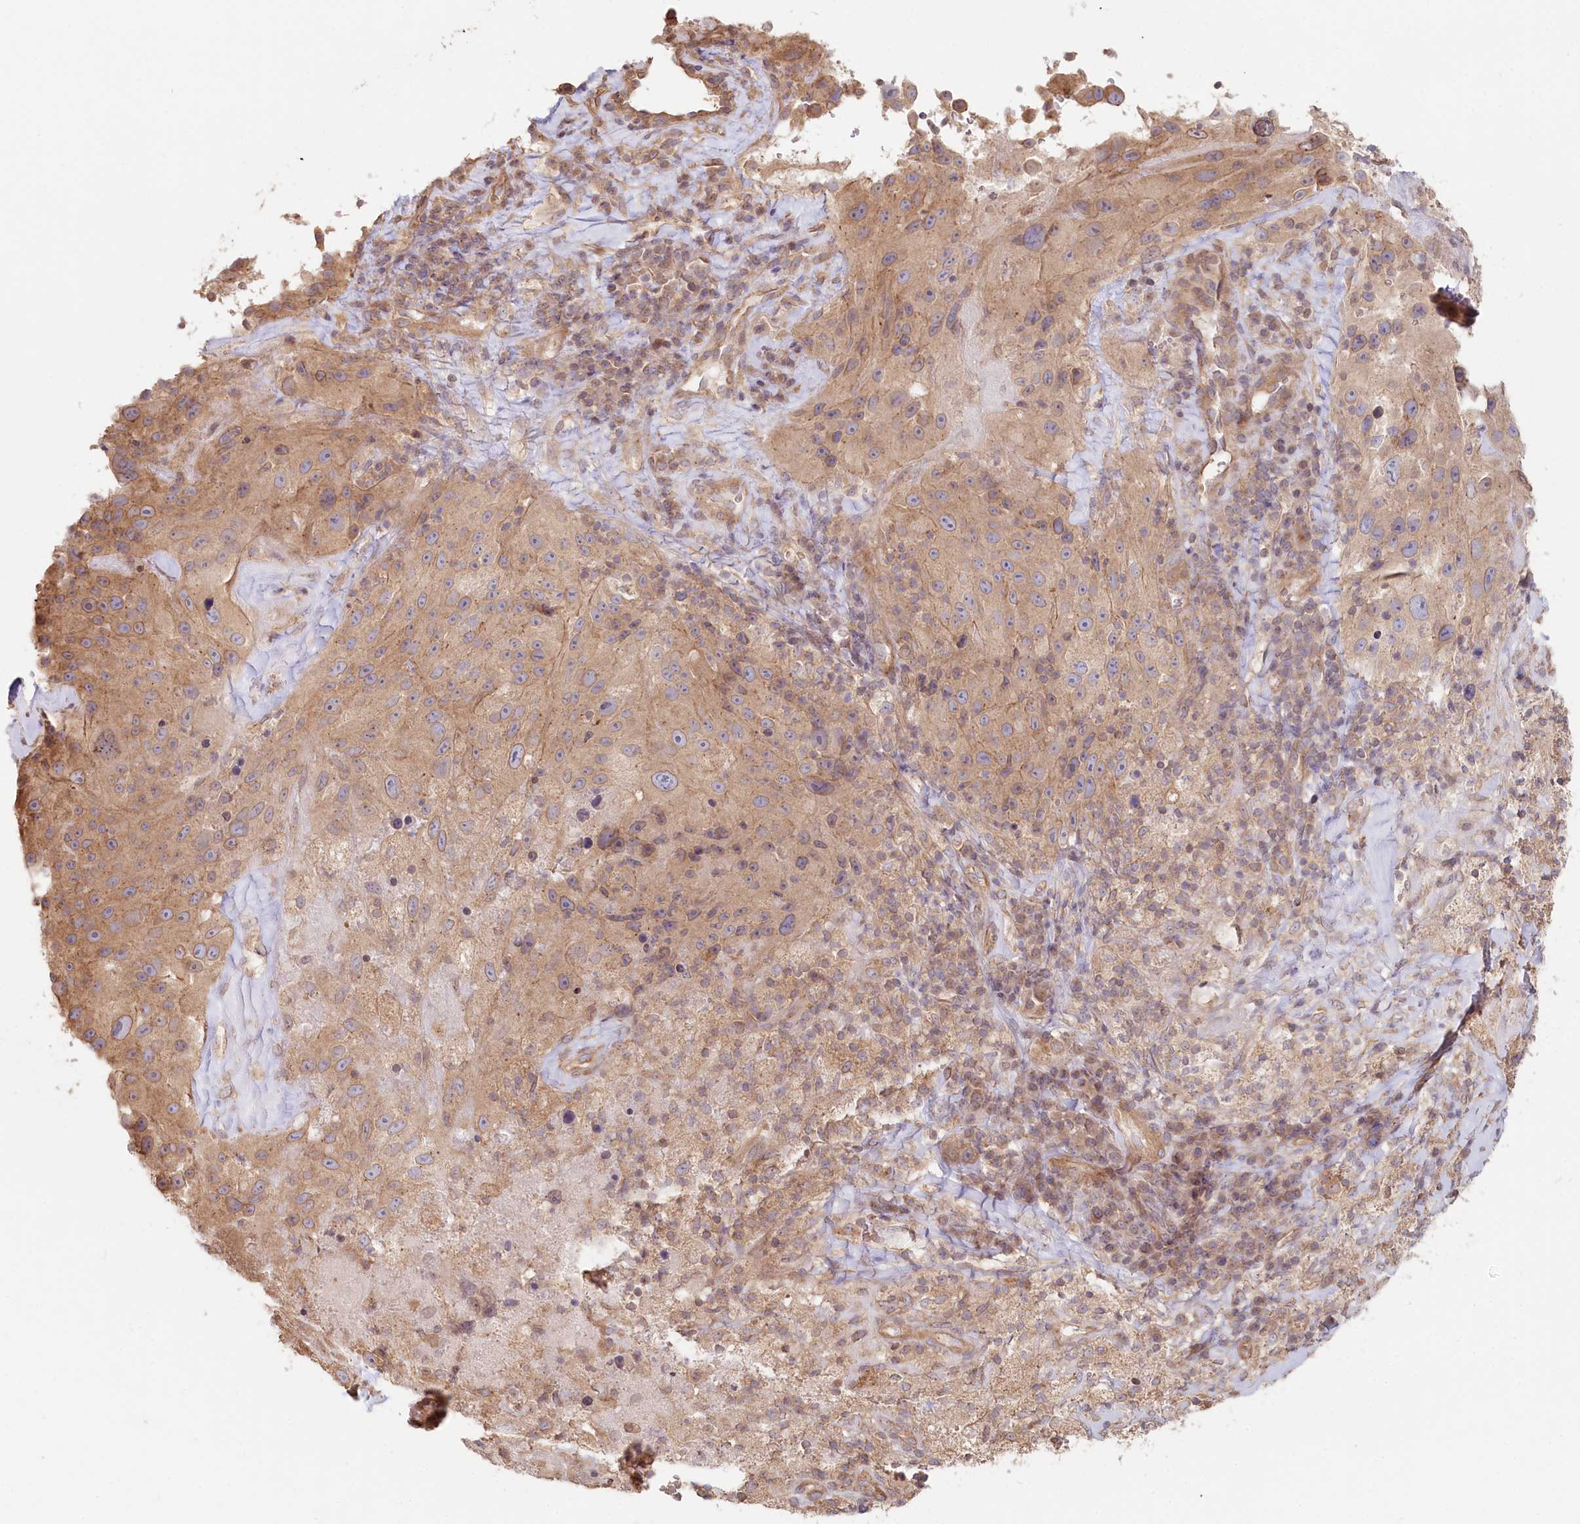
{"staining": {"intensity": "moderate", "quantity": "25%-75%", "location": "cytoplasmic/membranous"}, "tissue": "melanoma", "cell_type": "Tumor cells", "image_type": "cancer", "snomed": [{"axis": "morphology", "description": "Malignant melanoma, Metastatic site"}, {"axis": "topography", "description": "Lymph node"}], "caption": "Protein staining demonstrates moderate cytoplasmic/membranous positivity in about 25%-75% of tumor cells in melanoma.", "gene": "TCHP", "patient": {"sex": "male", "age": 62}}